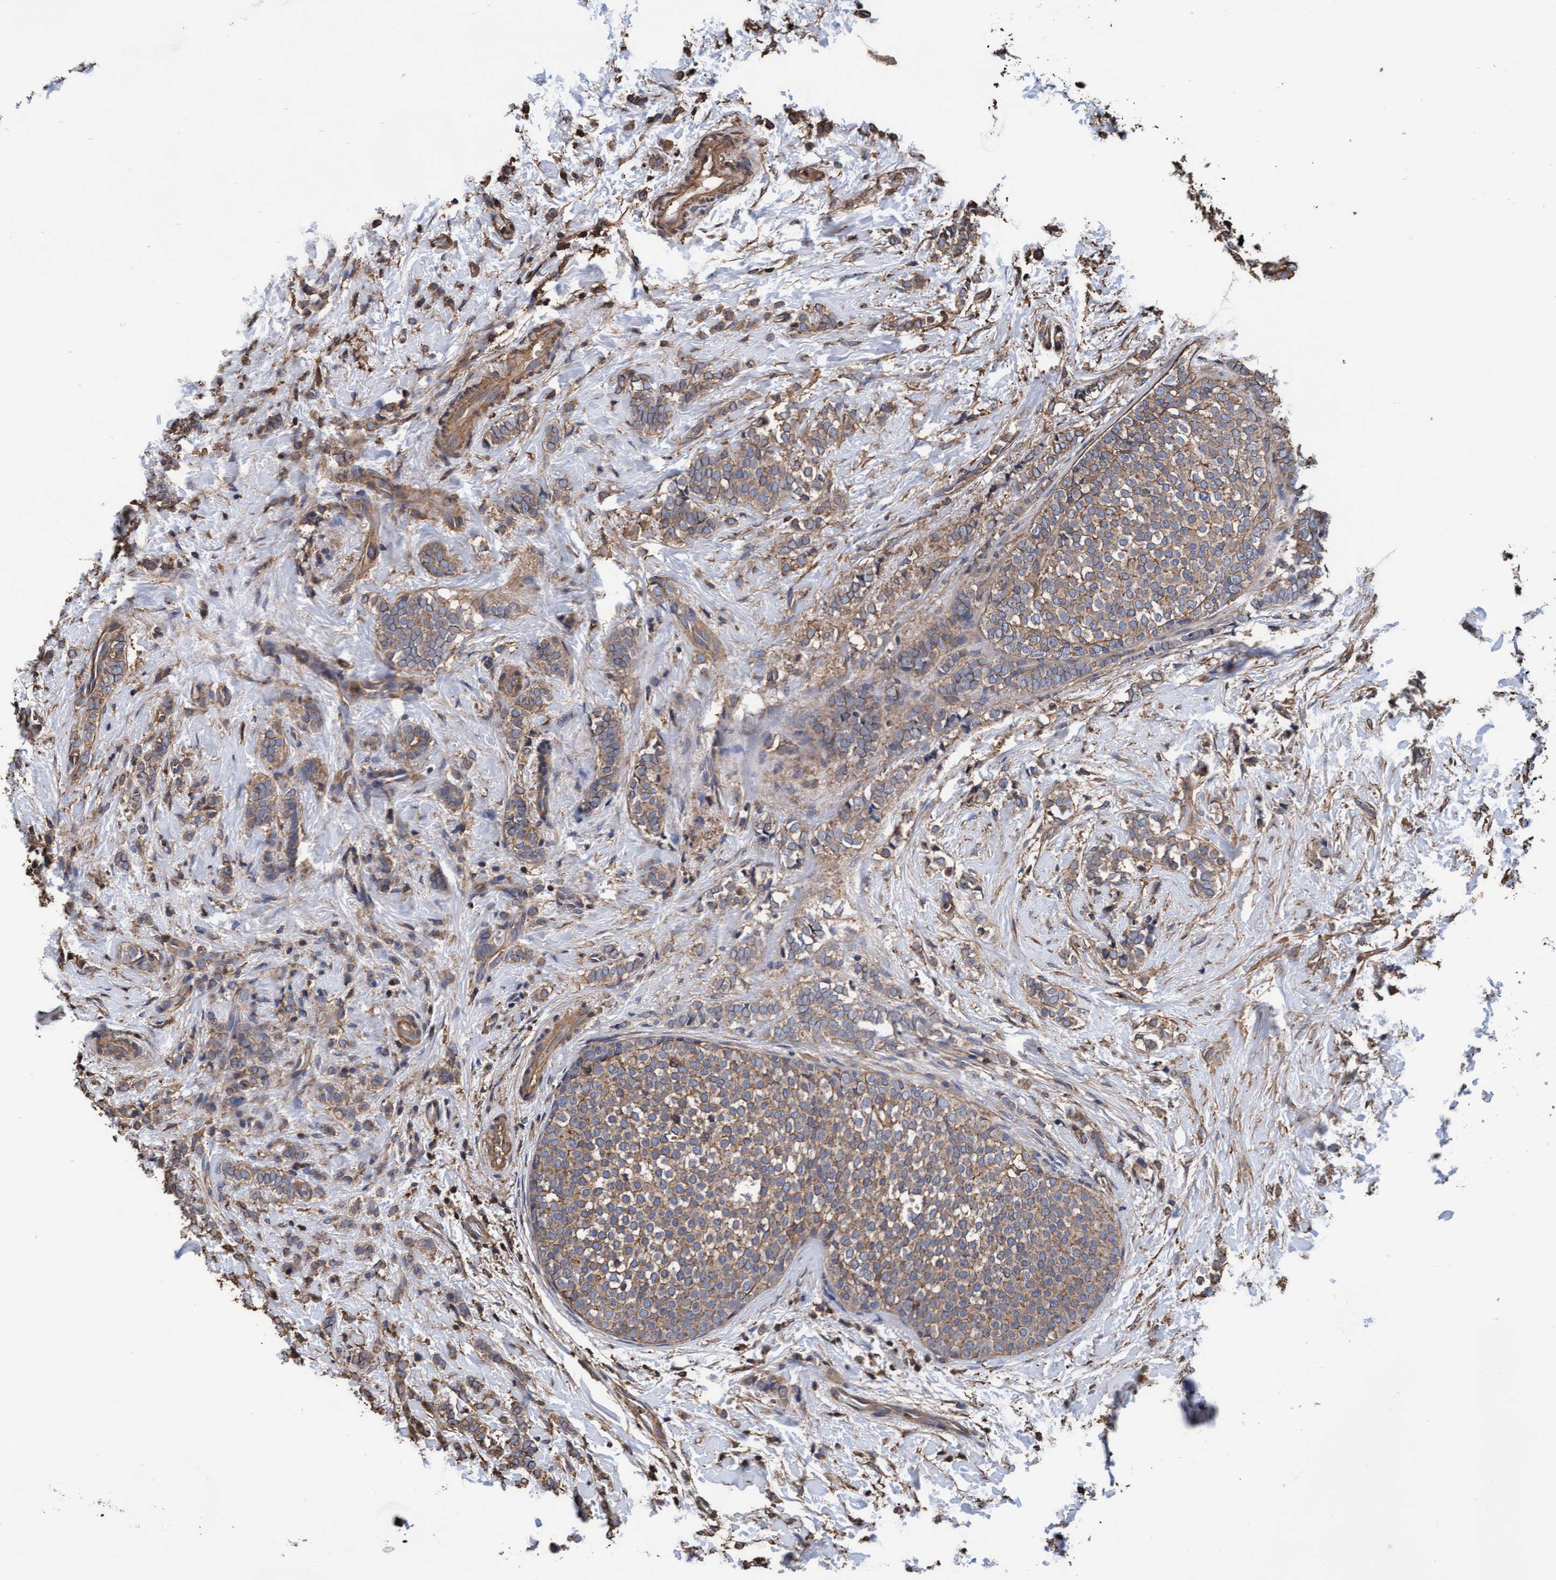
{"staining": {"intensity": "moderate", "quantity": ">75%", "location": "cytoplasmic/membranous"}, "tissue": "breast cancer", "cell_type": "Tumor cells", "image_type": "cancer", "snomed": [{"axis": "morphology", "description": "Lobular carcinoma"}, {"axis": "topography", "description": "Breast"}], "caption": "An image showing moderate cytoplasmic/membranous positivity in approximately >75% of tumor cells in breast cancer (lobular carcinoma), as visualized by brown immunohistochemical staining.", "gene": "GRHPR", "patient": {"sex": "female", "age": 50}}